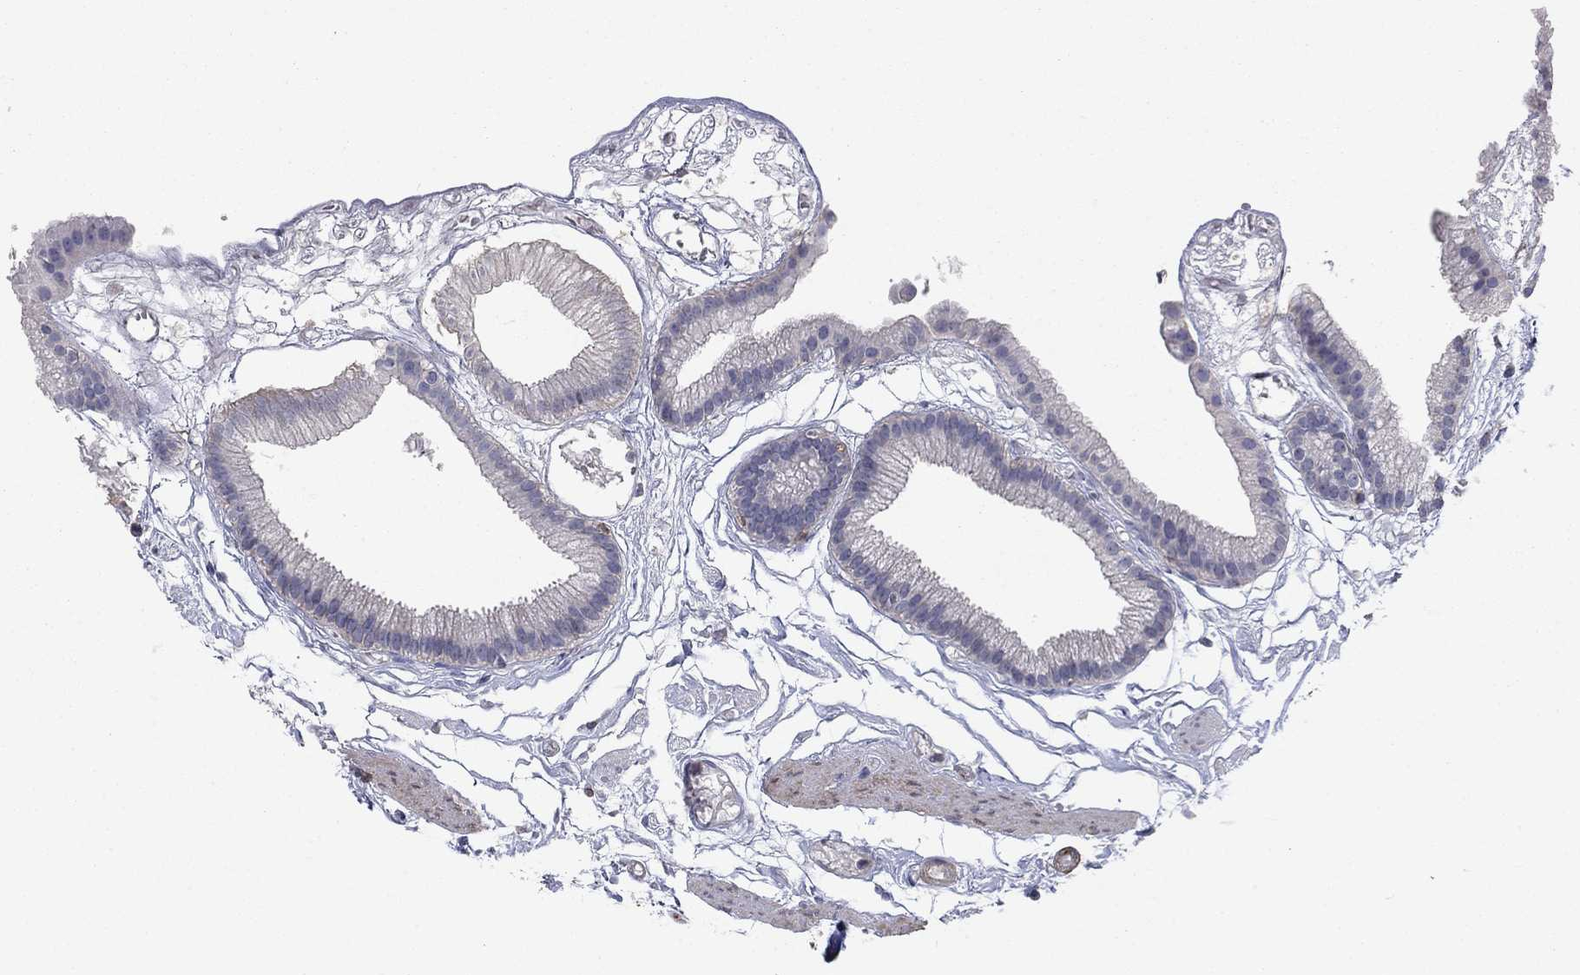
{"staining": {"intensity": "negative", "quantity": "none", "location": "none"}, "tissue": "gallbladder", "cell_type": "Glandular cells", "image_type": "normal", "snomed": [{"axis": "morphology", "description": "Normal tissue, NOS"}, {"axis": "topography", "description": "Gallbladder"}], "caption": "Image shows no protein staining in glandular cells of benign gallbladder. (DAB IHC with hematoxylin counter stain).", "gene": "PSD4", "patient": {"sex": "female", "age": 45}}